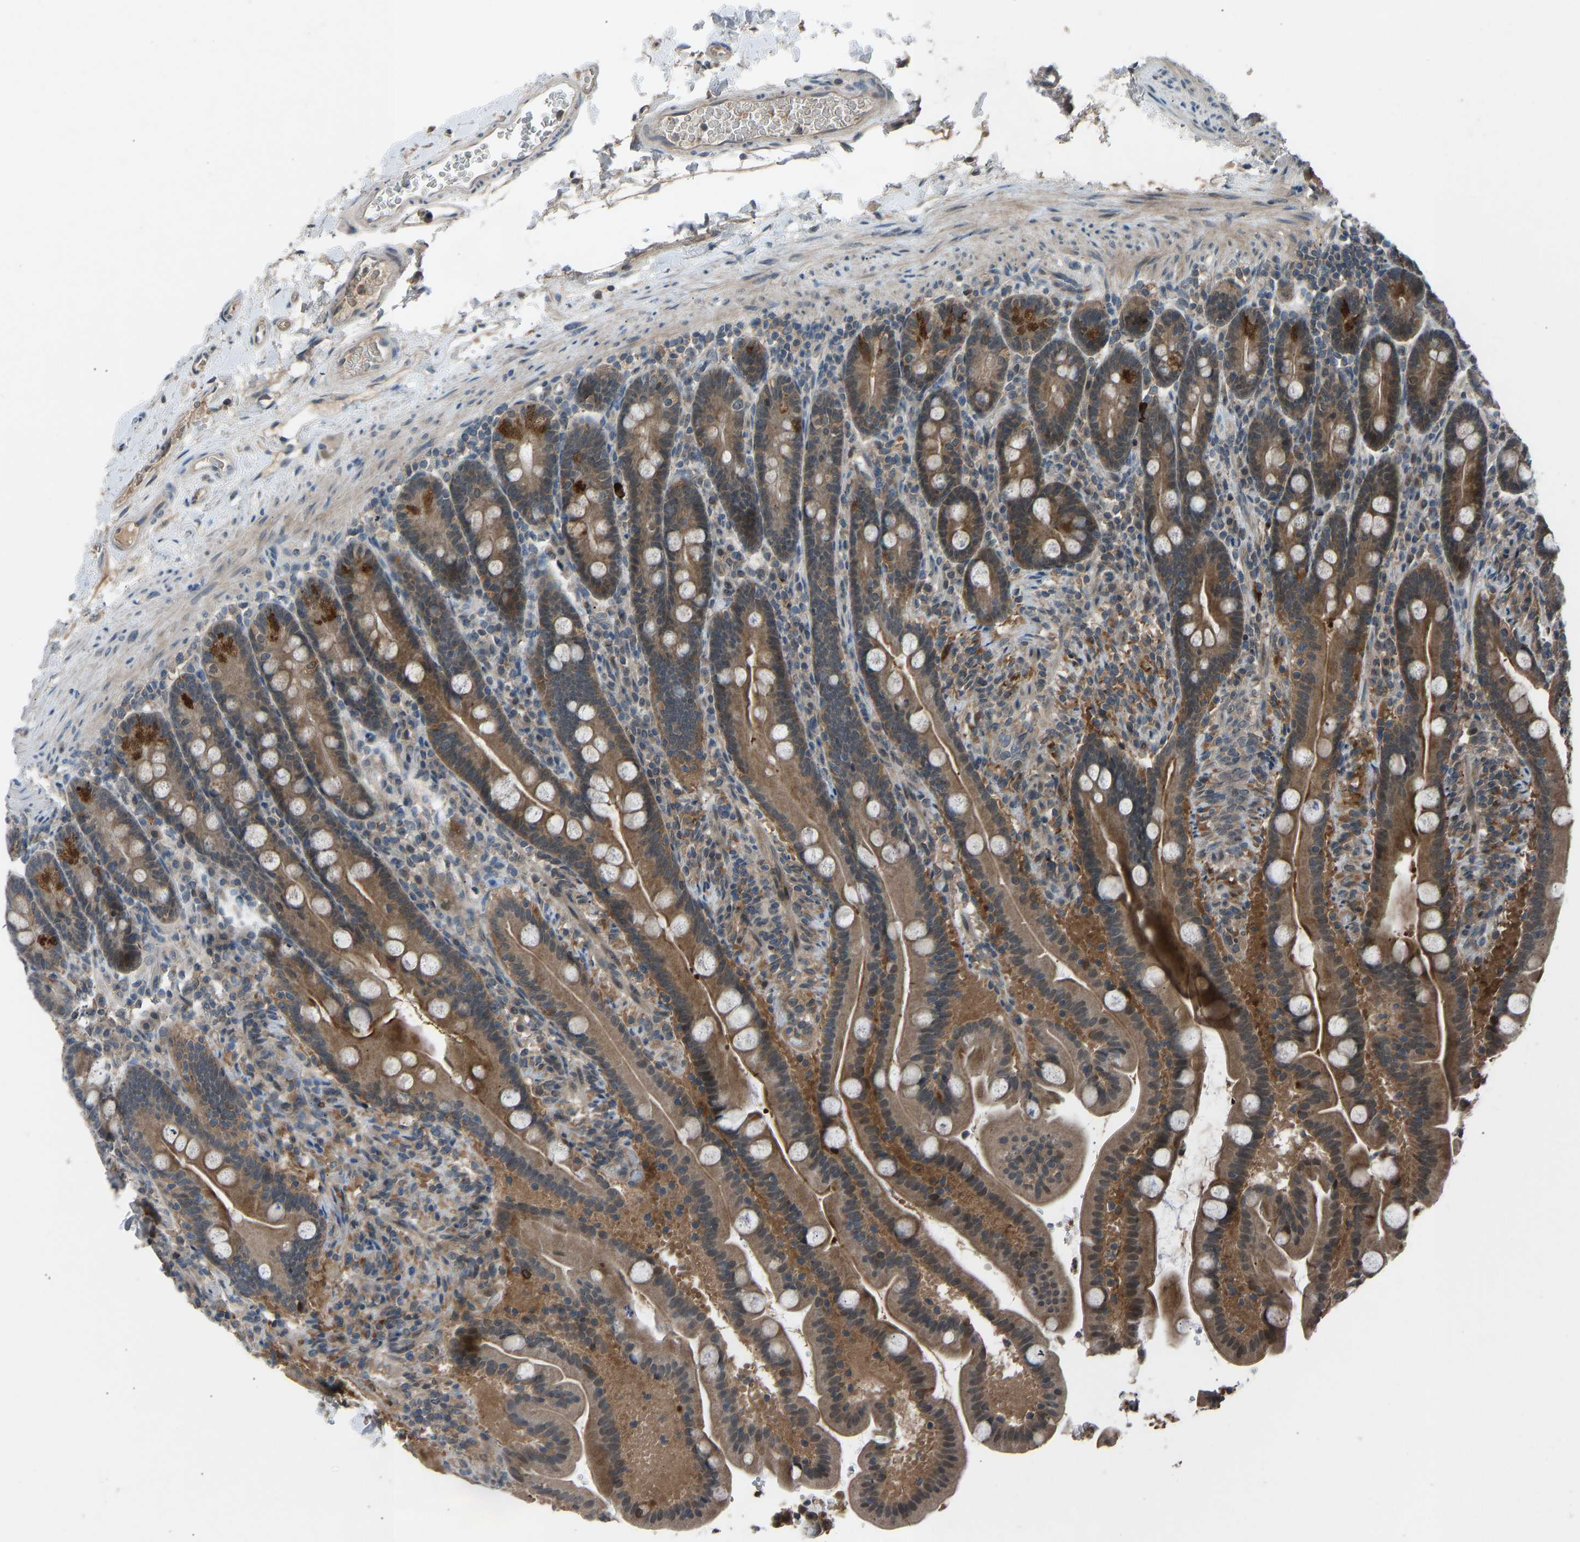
{"staining": {"intensity": "moderate", "quantity": ">75%", "location": "cytoplasmic/membranous,nuclear"}, "tissue": "duodenum", "cell_type": "Glandular cells", "image_type": "normal", "snomed": [{"axis": "morphology", "description": "Normal tissue, NOS"}, {"axis": "topography", "description": "Duodenum"}], "caption": "A high-resolution micrograph shows immunohistochemistry staining of unremarkable duodenum, which demonstrates moderate cytoplasmic/membranous,nuclear positivity in approximately >75% of glandular cells. (DAB IHC, brown staining for protein, blue staining for nuclei).", "gene": "SLC43A1", "patient": {"sex": "male", "age": 54}}